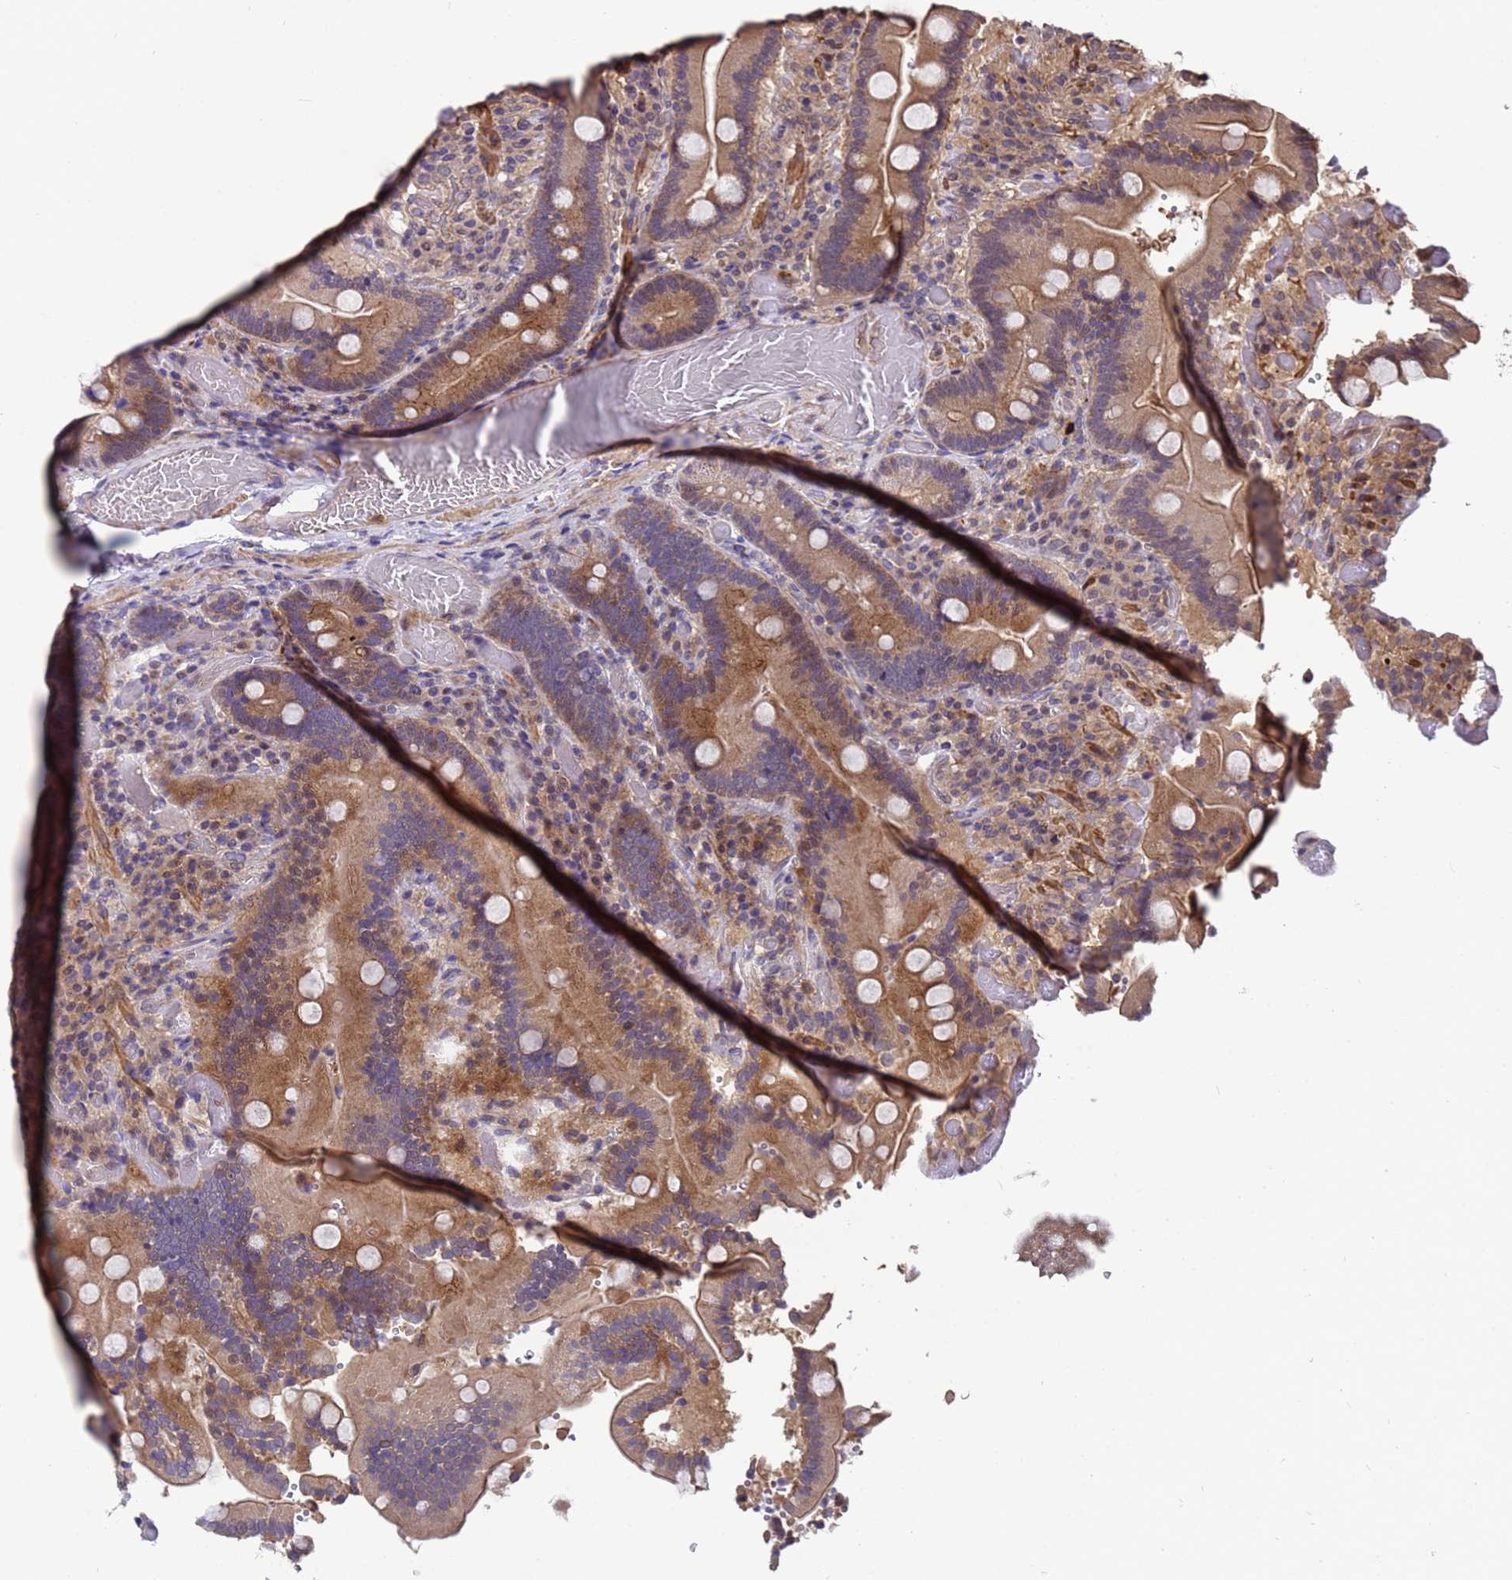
{"staining": {"intensity": "moderate", "quantity": "25%-75%", "location": "cytoplasmic/membranous"}, "tissue": "duodenum", "cell_type": "Glandular cells", "image_type": "normal", "snomed": [{"axis": "morphology", "description": "Normal tissue, NOS"}, {"axis": "topography", "description": "Duodenum"}], "caption": "Glandular cells display medium levels of moderate cytoplasmic/membranous positivity in approximately 25%-75% of cells in normal duodenum.", "gene": "GSTCD", "patient": {"sex": "female", "age": 62}}